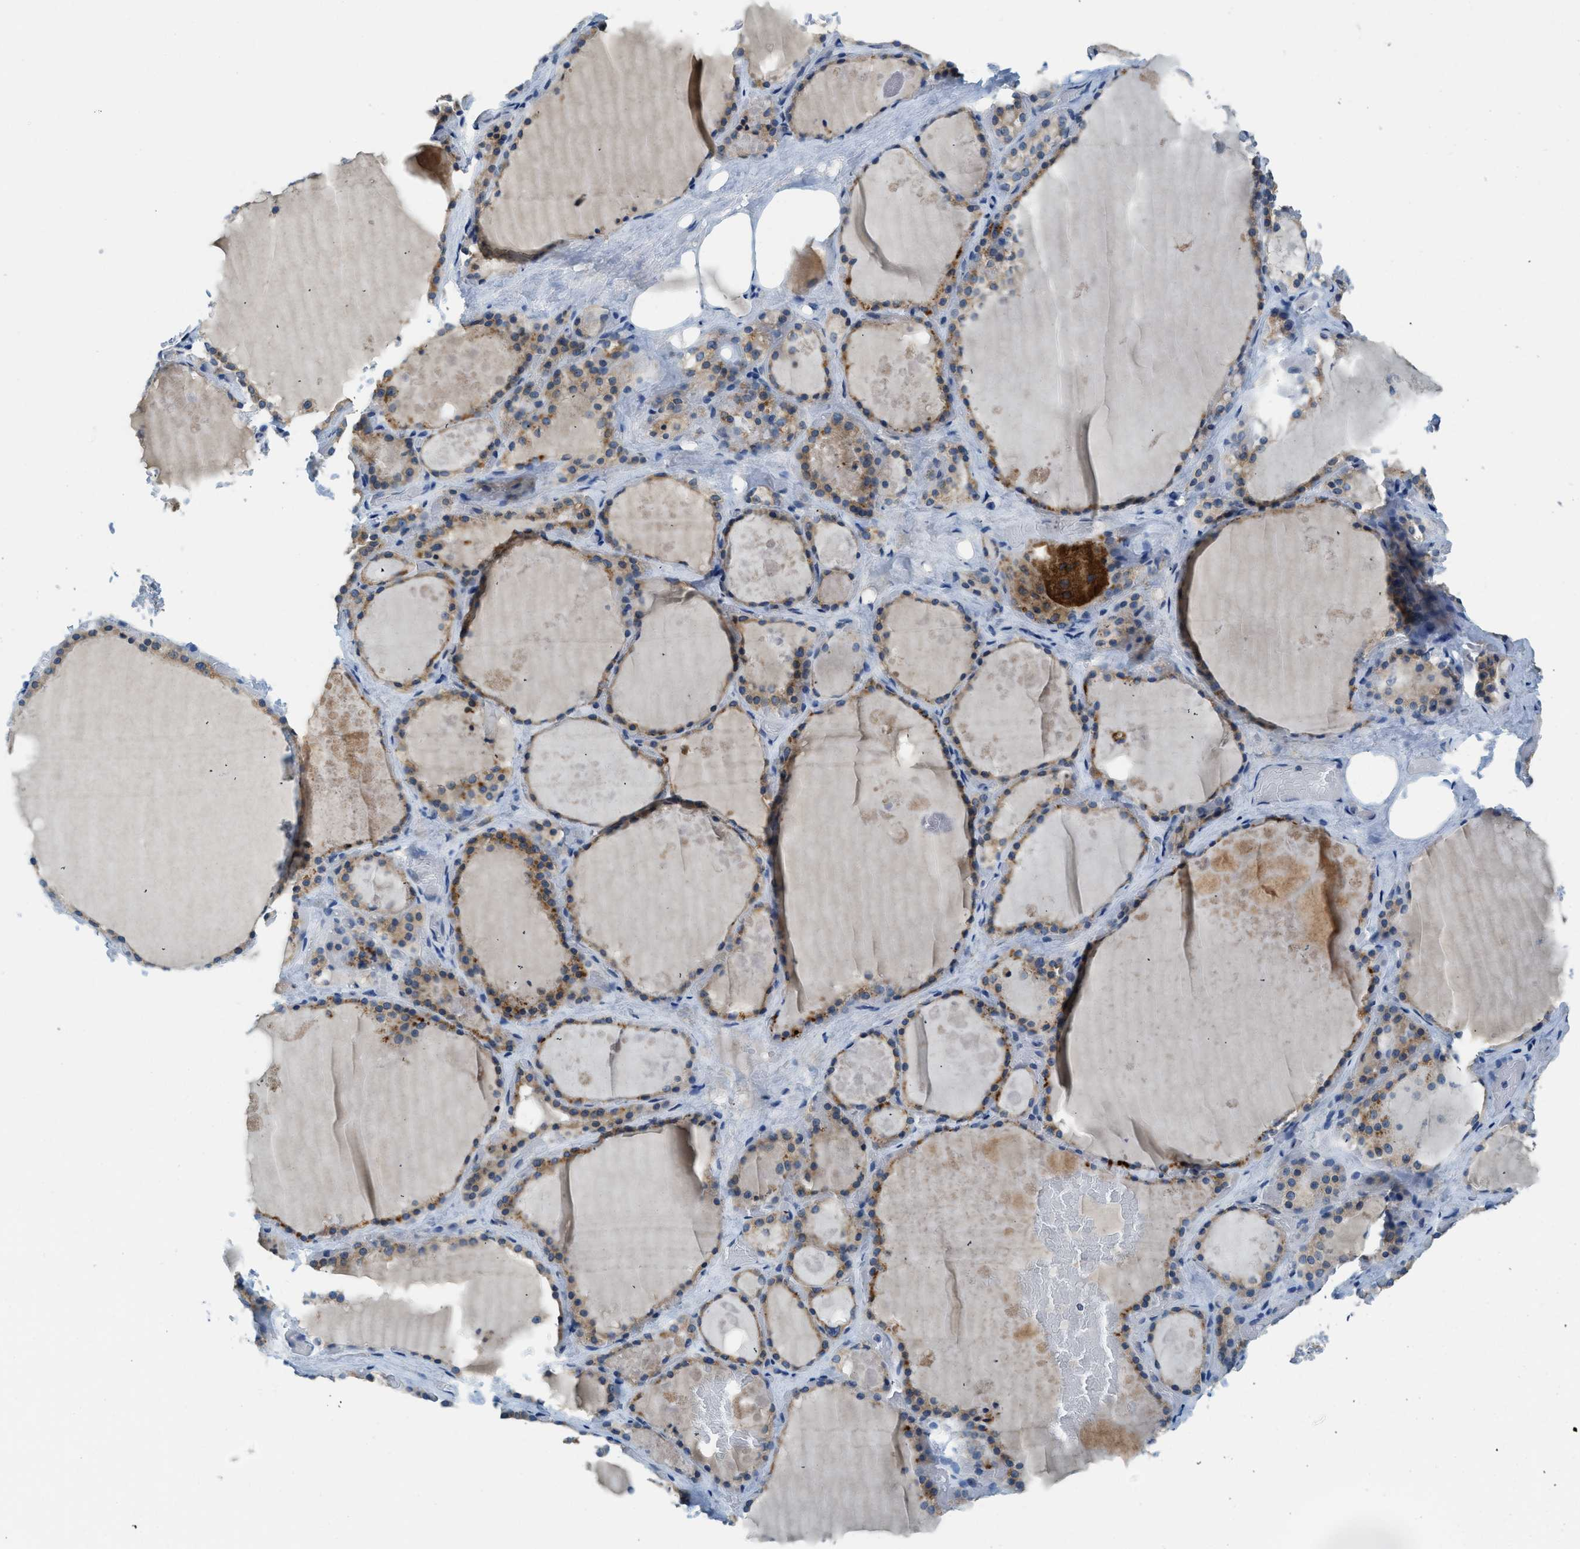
{"staining": {"intensity": "moderate", "quantity": ">75%", "location": "cytoplasmic/membranous"}, "tissue": "thyroid gland", "cell_type": "Glandular cells", "image_type": "normal", "snomed": [{"axis": "morphology", "description": "Normal tissue, NOS"}, {"axis": "topography", "description": "Thyroid gland"}], "caption": "Thyroid gland stained for a protein (brown) displays moderate cytoplasmic/membranous positive expression in about >75% of glandular cells.", "gene": "BCAP31", "patient": {"sex": "male", "age": 61}}